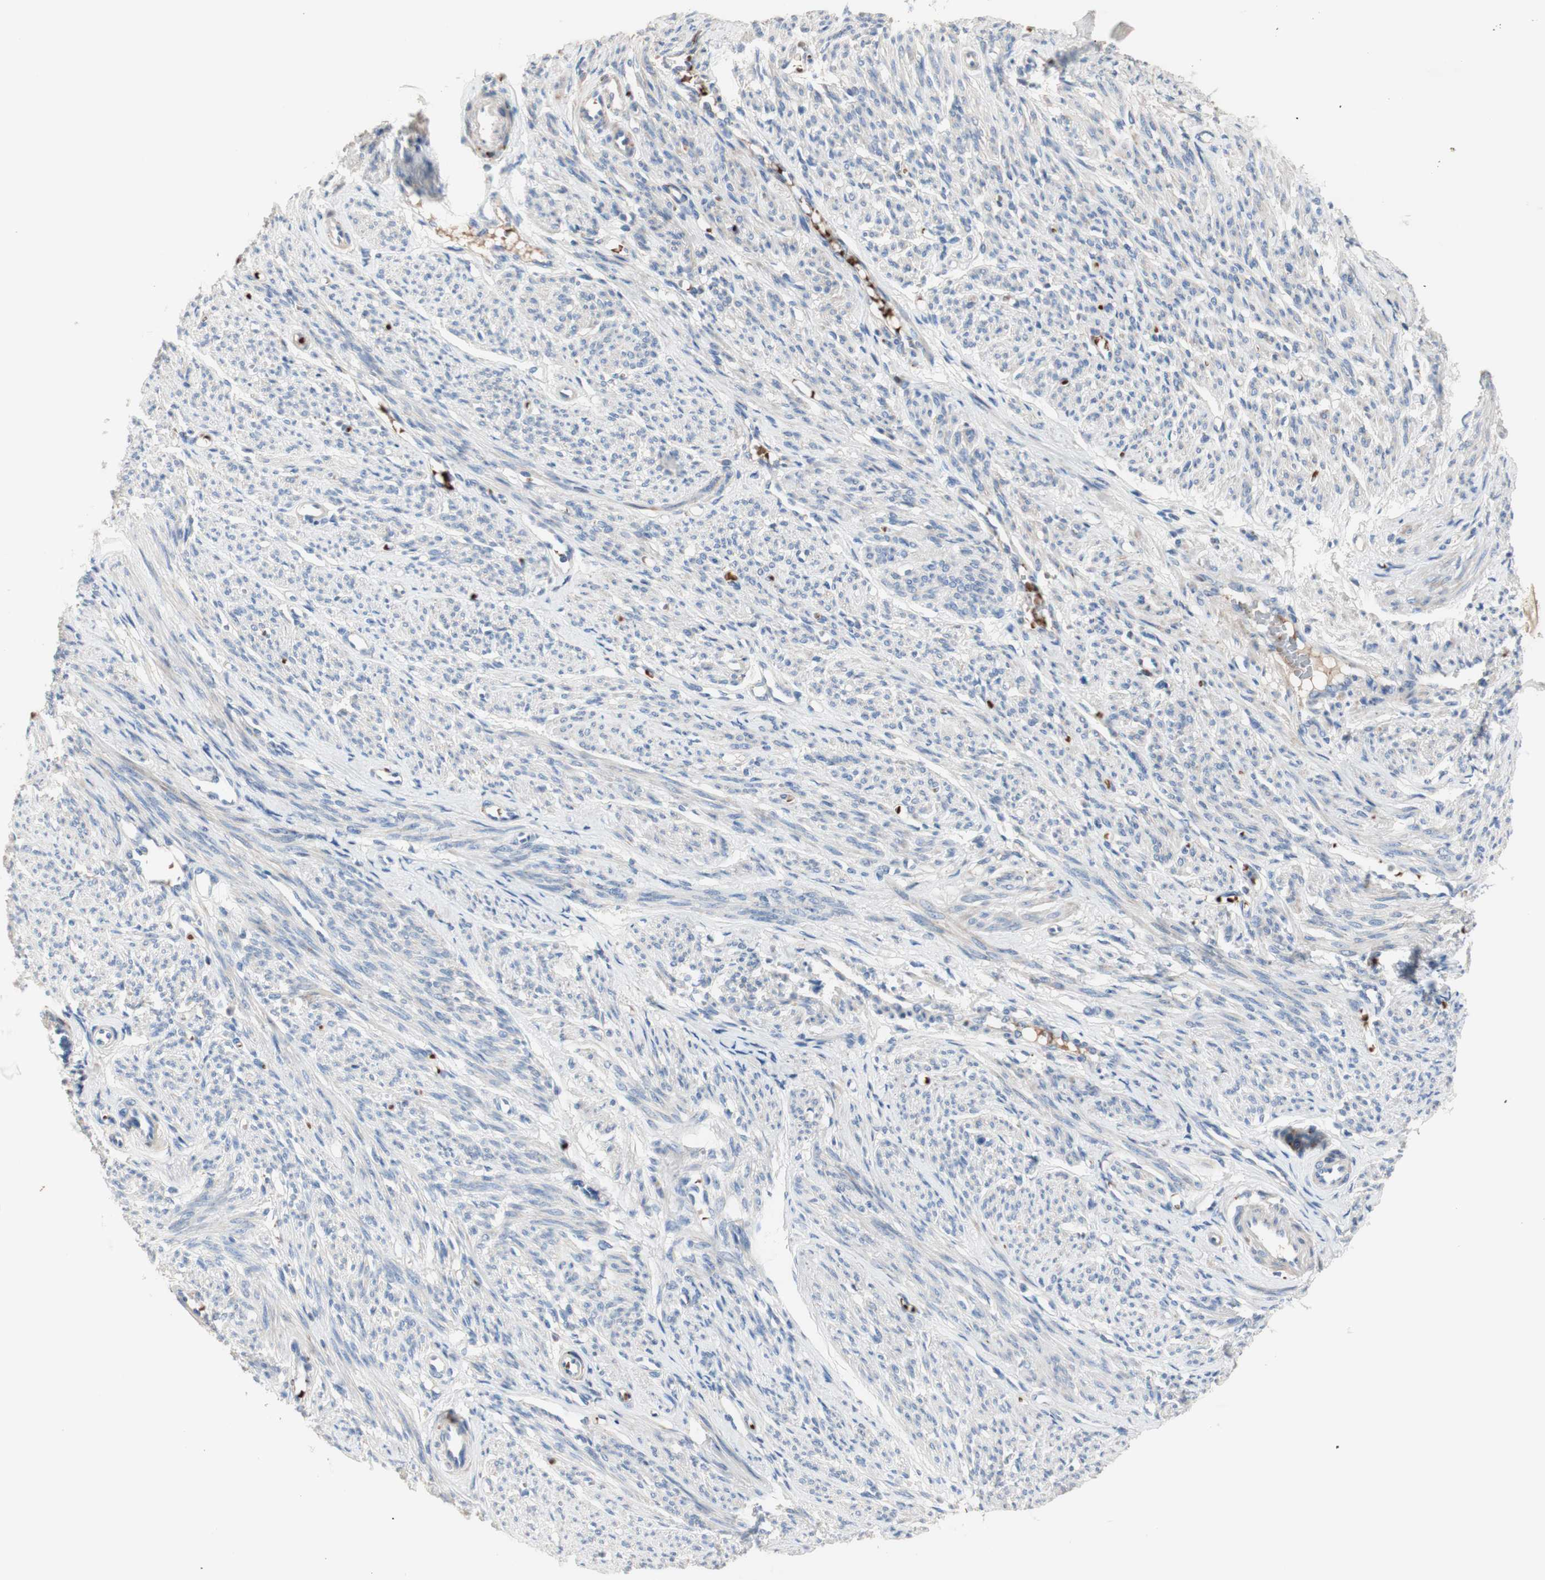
{"staining": {"intensity": "weak", "quantity": "<25%", "location": "cytoplasmic/membranous"}, "tissue": "smooth muscle", "cell_type": "Smooth muscle cells", "image_type": "normal", "snomed": [{"axis": "morphology", "description": "Normal tissue, NOS"}, {"axis": "topography", "description": "Smooth muscle"}], "caption": "IHC of benign smooth muscle exhibits no expression in smooth muscle cells.", "gene": "CDON", "patient": {"sex": "female", "age": 65}}